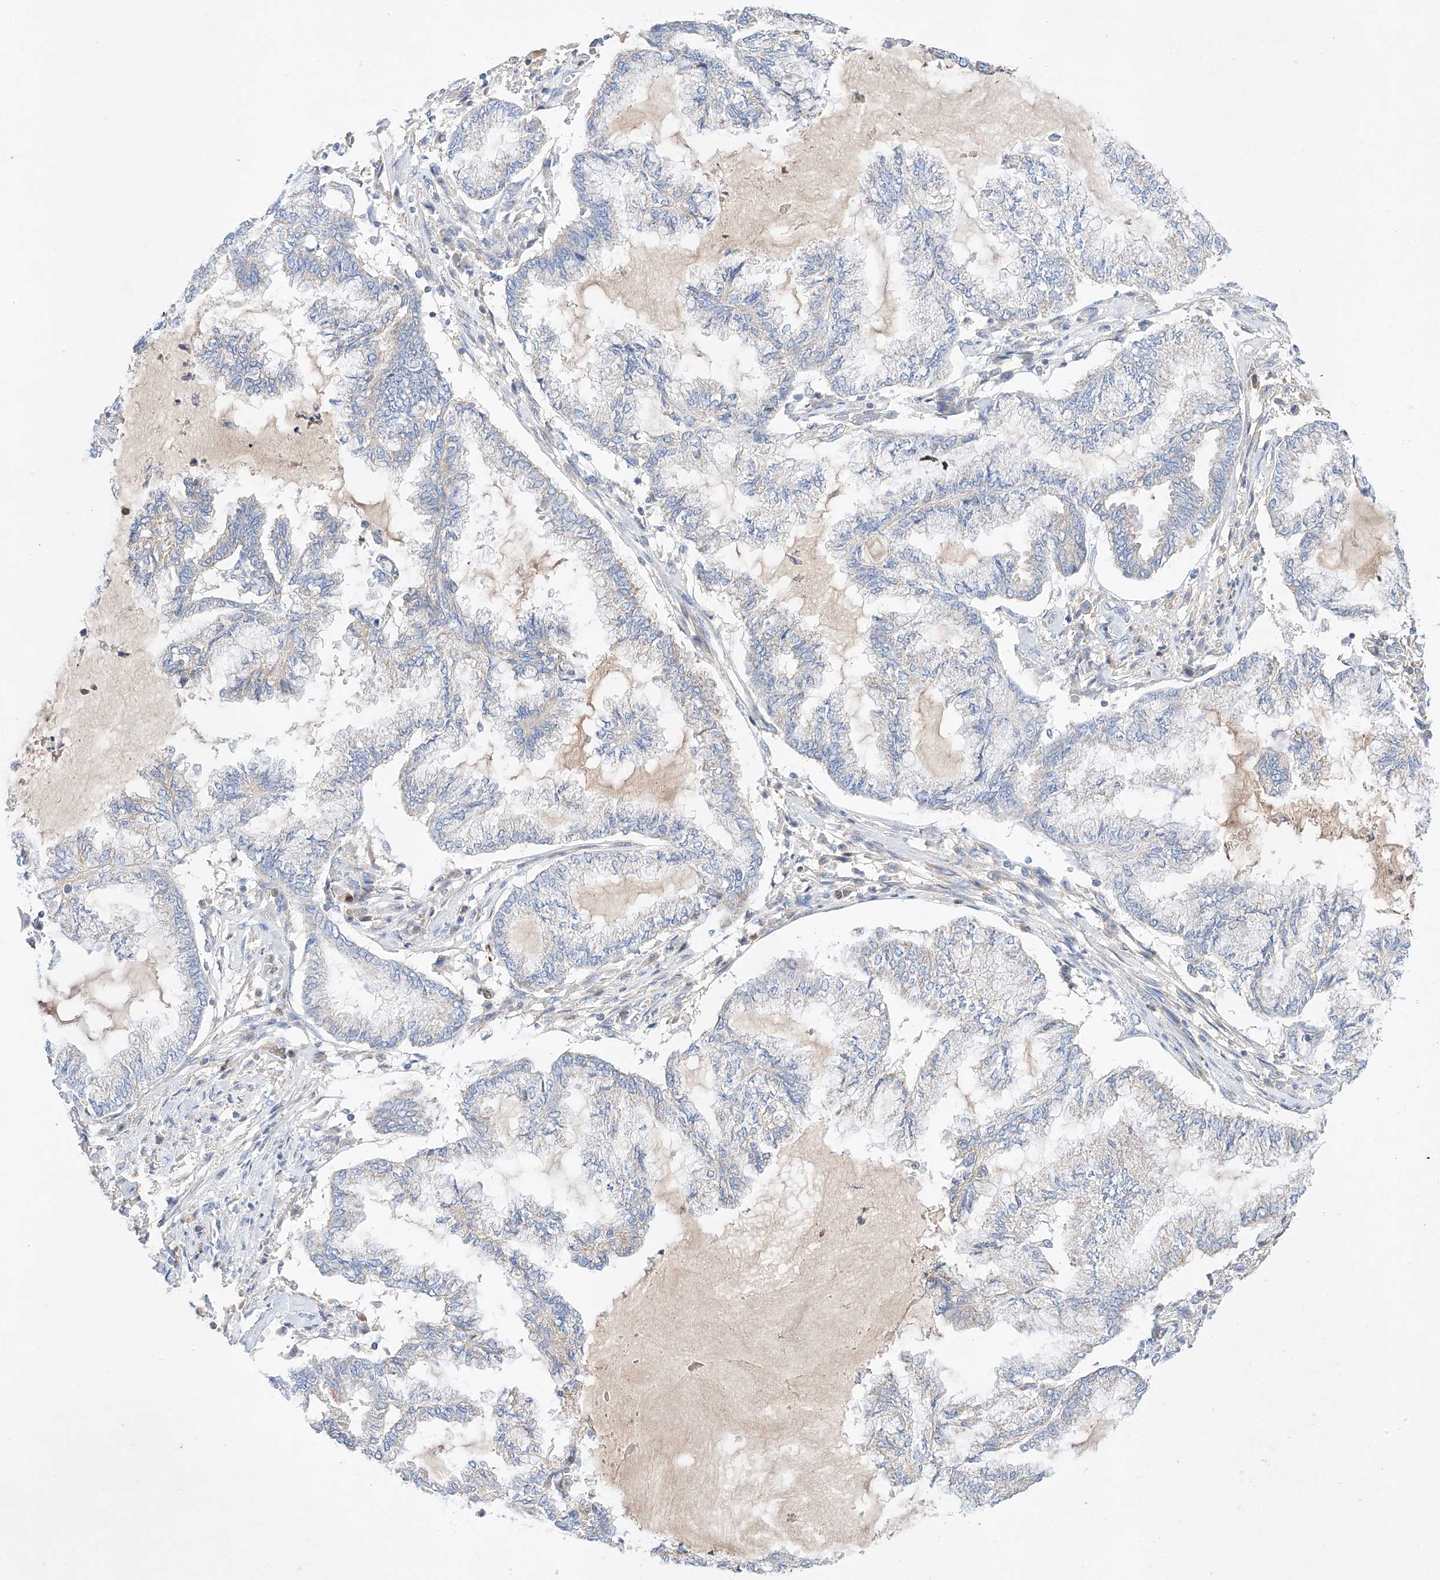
{"staining": {"intensity": "negative", "quantity": "none", "location": "none"}, "tissue": "endometrial cancer", "cell_type": "Tumor cells", "image_type": "cancer", "snomed": [{"axis": "morphology", "description": "Adenocarcinoma, NOS"}, {"axis": "topography", "description": "Endometrium"}], "caption": "A micrograph of endometrial cancer (adenocarcinoma) stained for a protein exhibits no brown staining in tumor cells. (DAB IHC with hematoxylin counter stain).", "gene": "C6orf118", "patient": {"sex": "female", "age": 86}}